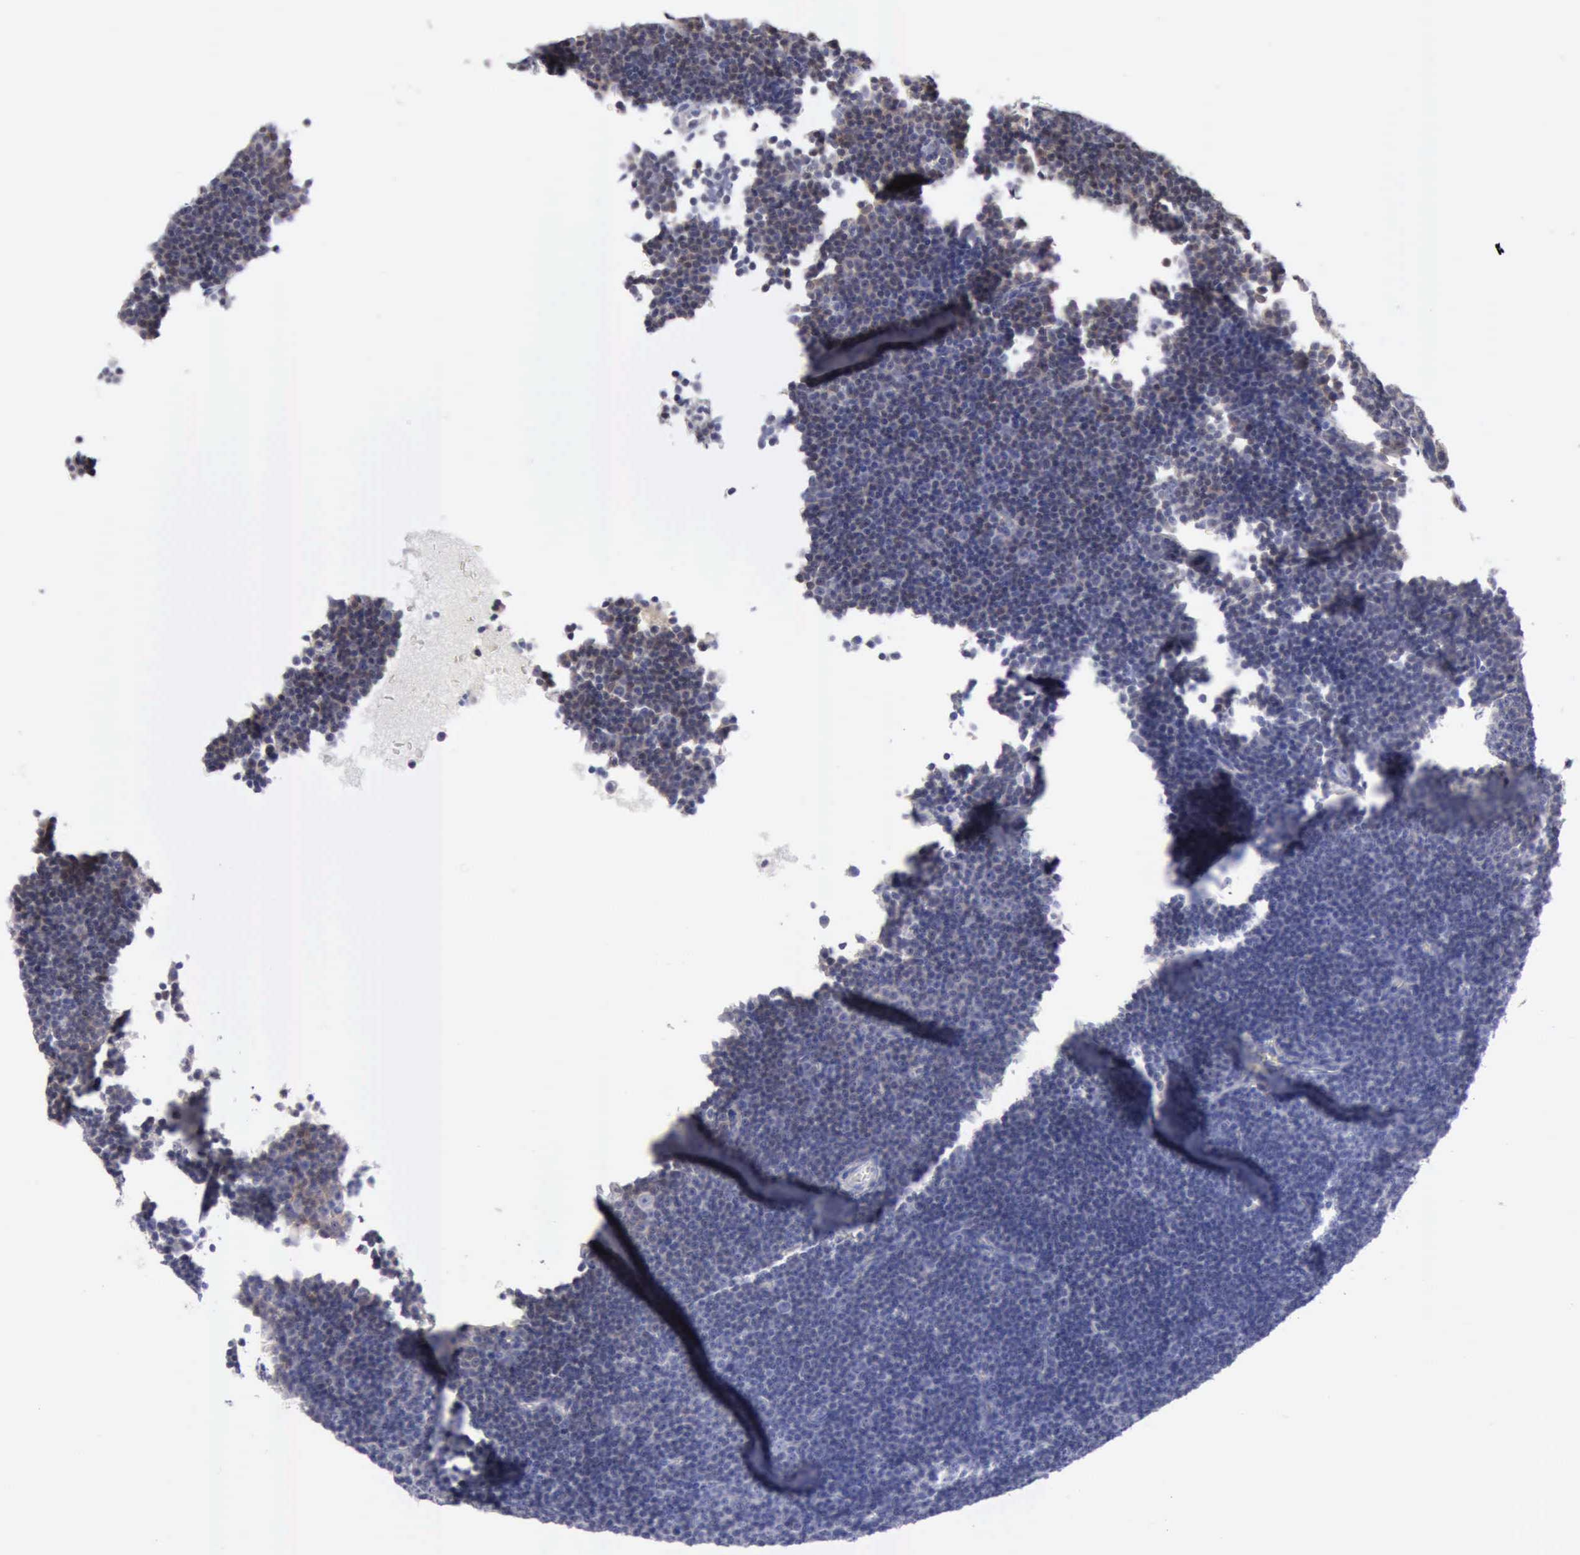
{"staining": {"intensity": "negative", "quantity": "none", "location": "none"}, "tissue": "lymphoma", "cell_type": "Tumor cells", "image_type": "cancer", "snomed": [{"axis": "morphology", "description": "Malignant lymphoma, non-Hodgkin's type, Low grade"}, {"axis": "topography", "description": "Lymph node"}], "caption": "Protein analysis of lymphoma reveals no significant staining in tumor cells.", "gene": "PTGR2", "patient": {"sex": "male", "age": 57}}